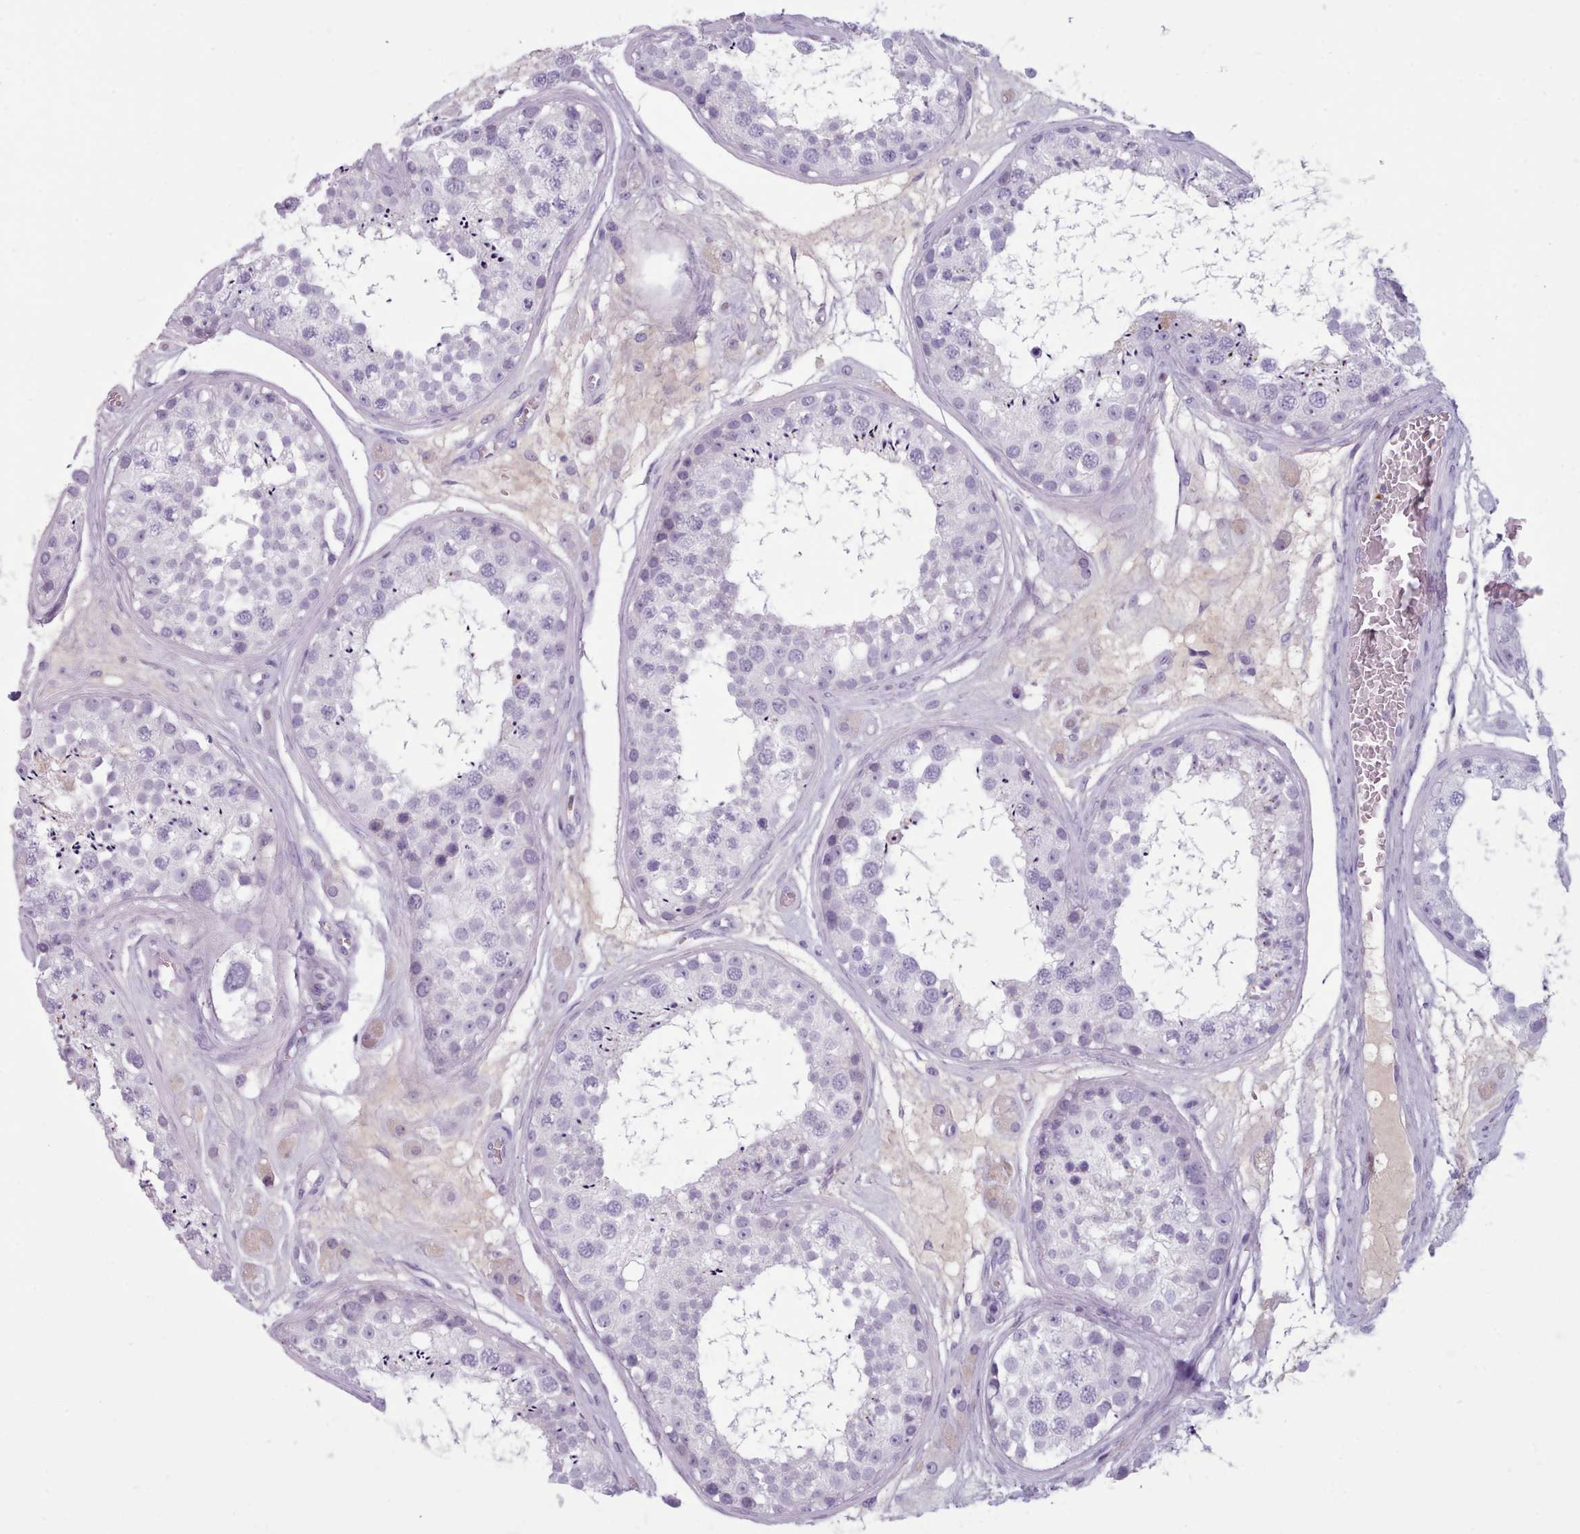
{"staining": {"intensity": "negative", "quantity": "none", "location": "none"}, "tissue": "testis", "cell_type": "Cells in seminiferous ducts", "image_type": "normal", "snomed": [{"axis": "morphology", "description": "Normal tissue, NOS"}, {"axis": "topography", "description": "Testis"}], "caption": "DAB (3,3'-diaminobenzidine) immunohistochemical staining of normal human testis displays no significant expression in cells in seminiferous ducts.", "gene": "ZNF43", "patient": {"sex": "male", "age": 25}}